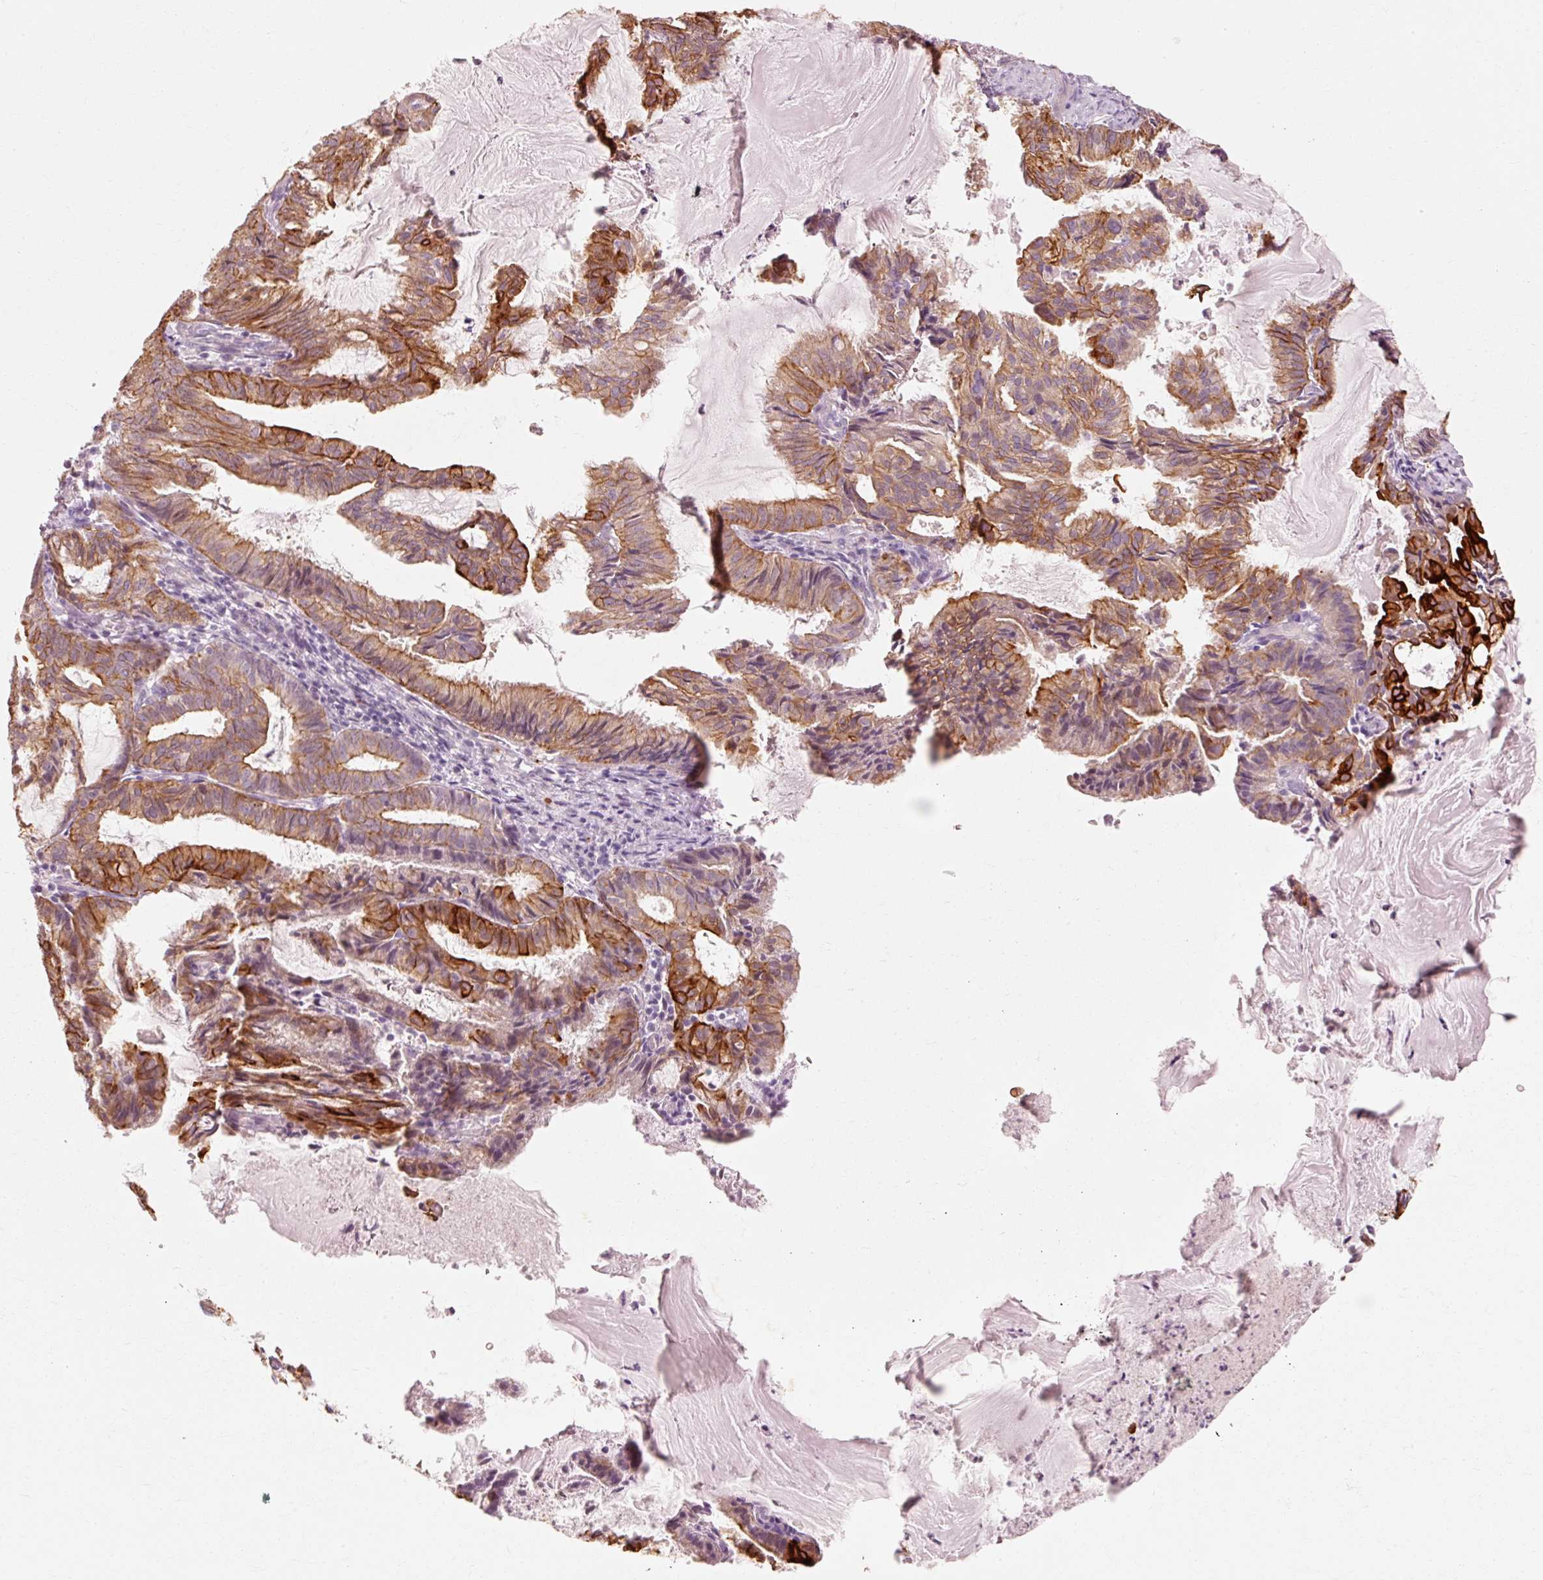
{"staining": {"intensity": "strong", "quantity": ">75%", "location": "cytoplasmic/membranous"}, "tissue": "endometrial cancer", "cell_type": "Tumor cells", "image_type": "cancer", "snomed": [{"axis": "morphology", "description": "Adenocarcinoma, NOS"}, {"axis": "topography", "description": "Endometrium"}], "caption": "Immunohistochemical staining of human endometrial cancer (adenocarcinoma) exhibits high levels of strong cytoplasmic/membranous protein positivity in about >75% of tumor cells.", "gene": "TRIM73", "patient": {"sex": "female", "age": 86}}